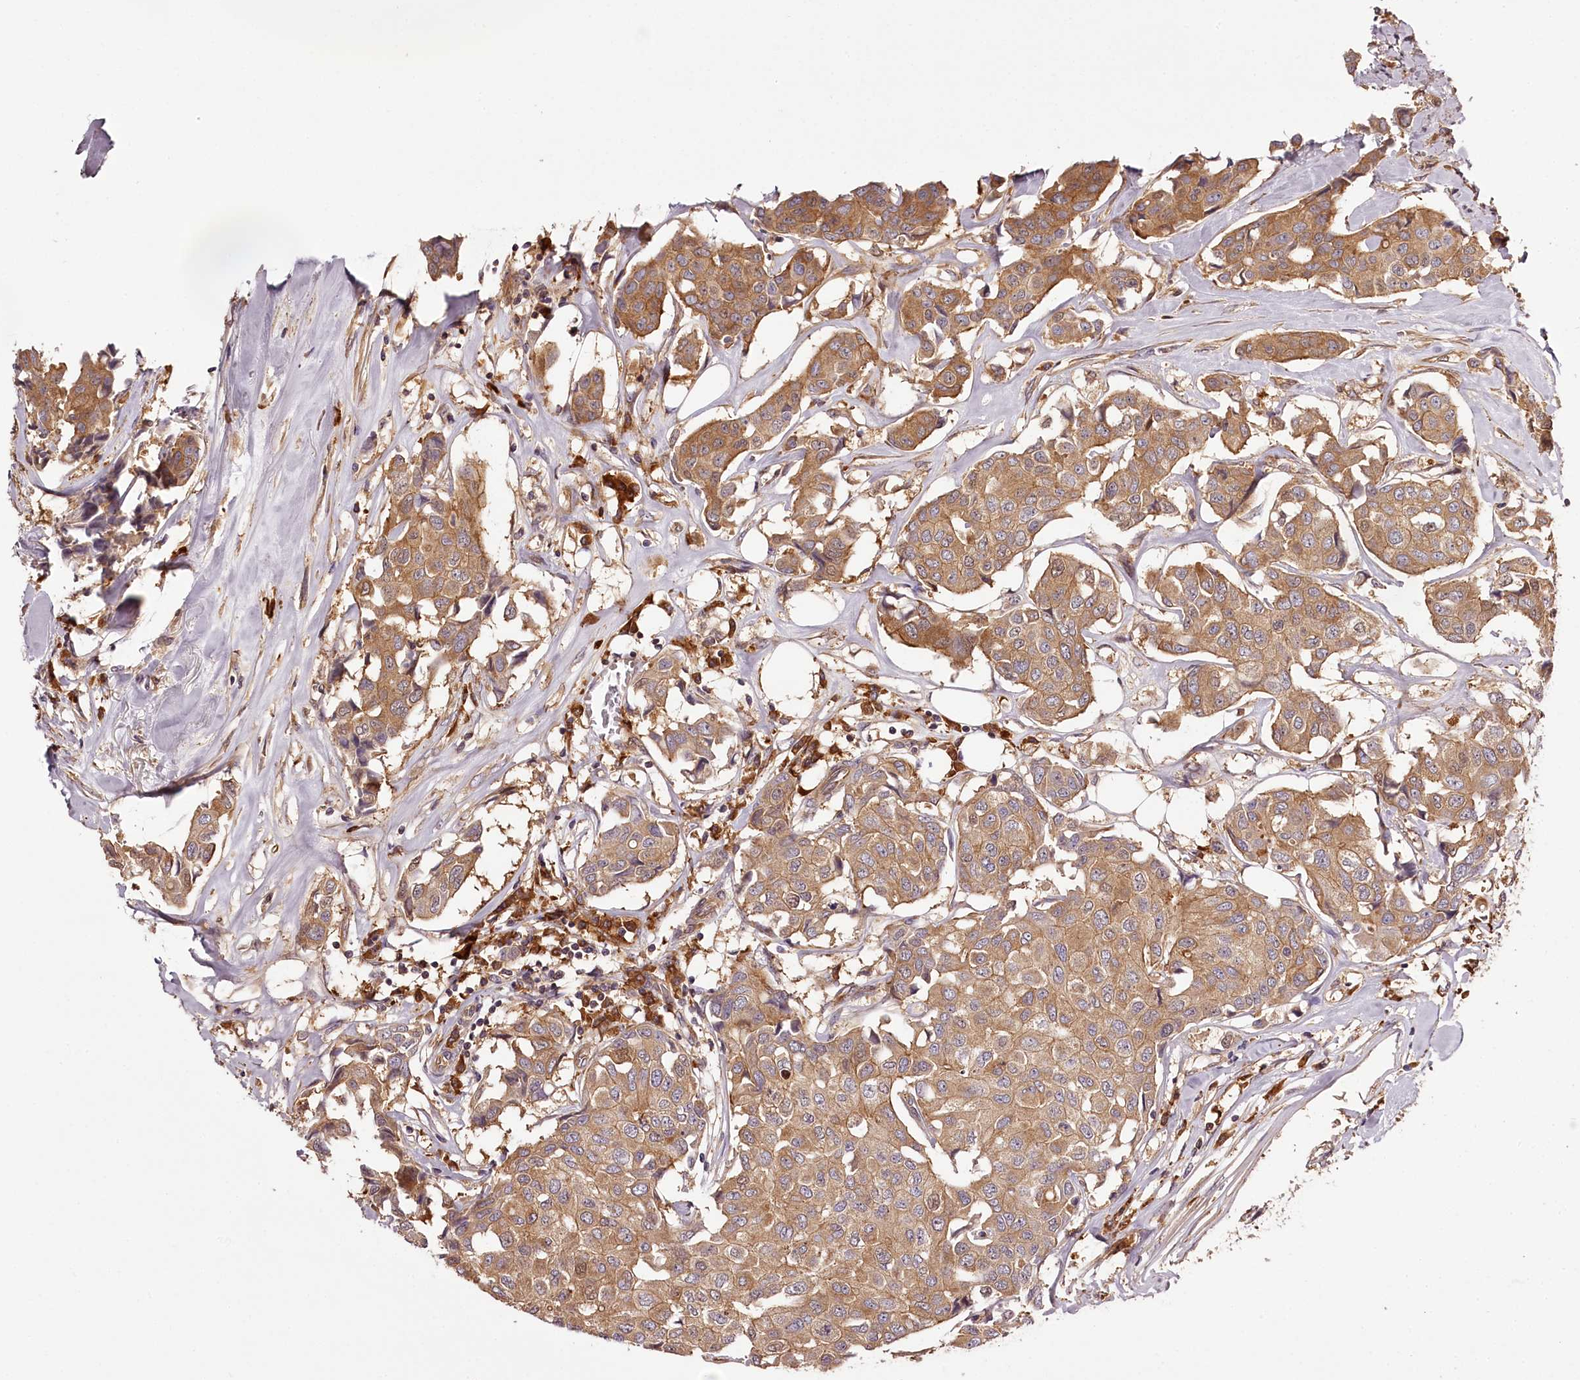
{"staining": {"intensity": "moderate", "quantity": ">75%", "location": "cytoplasmic/membranous"}, "tissue": "breast cancer", "cell_type": "Tumor cells", "image_type": "cancer", "snomed": [{"axis": "morphology", "description": "Duct carcinoma"}, {"axis": "topography", "description": "Breast"}], "caption": "A brown stain shows moderate cytoplasmic/membranous expression of a protein in breast invasive ductal carcinoma tumor cells. Ihc stains the protein of interest in brown and the nuclei are stained blue.", "gene": "TARS1", "patient": {"sex": "female", "age": 80}}